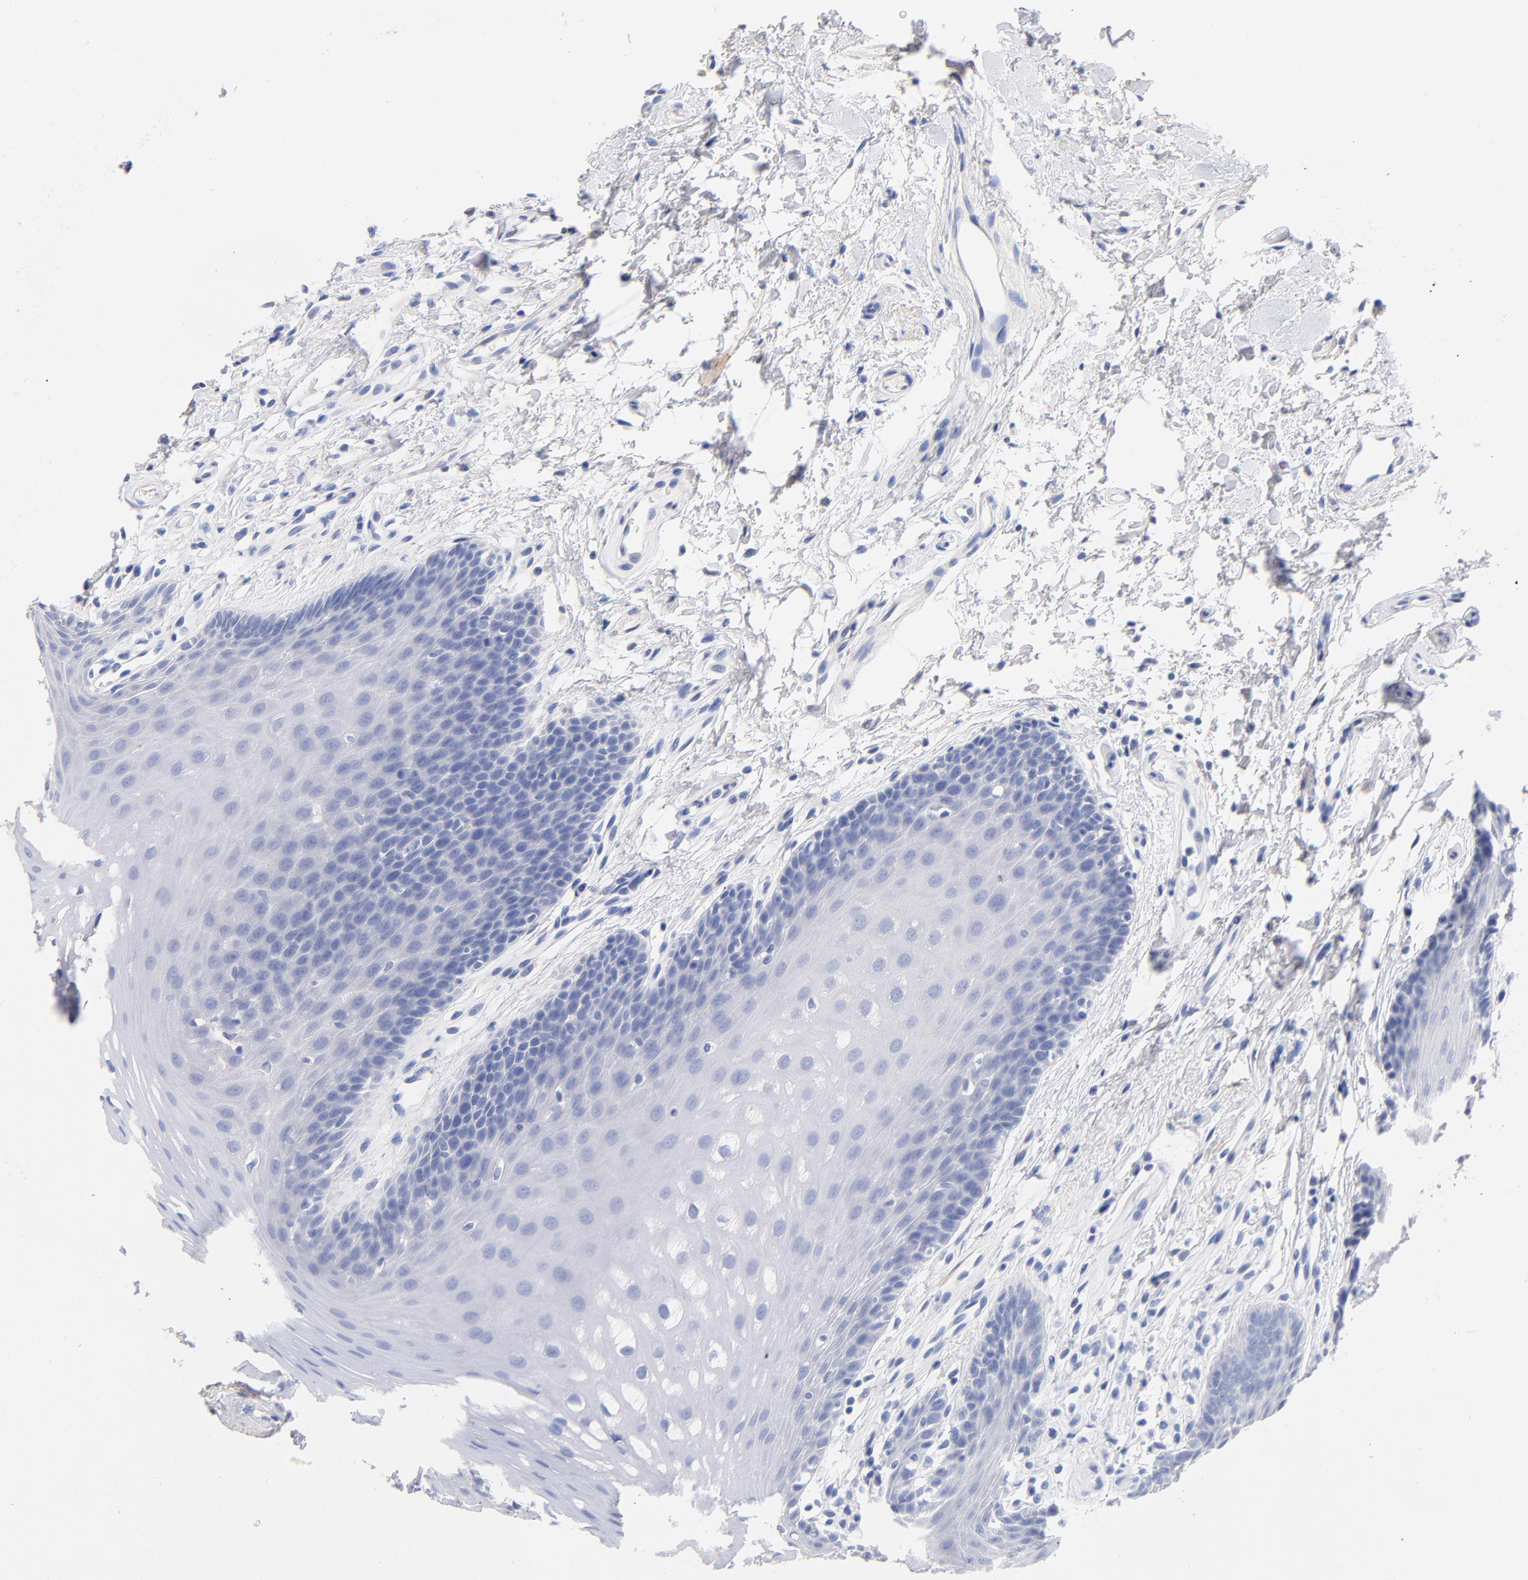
{"staining": {"intensity": "negative", "quantity": "none", "location": "none"}, "tissue": "oral mucosa", "cell_type": "Squamous epithelial cells", "image_type": "normal", "snomed": [{"axis": "morphology", "description": "Normal tissue, NOS"}, {"axis": "topography", "description": "Oral tissue"}], "caption": "Protein analysis of benign oral mucosa exhibits no significant expression in squamous epithelial cells. (Immunohistochemistry, brightfield microscopy, high magnification).", "gene": "CPS1", "patient": {"sex": "male", "age": 62}}